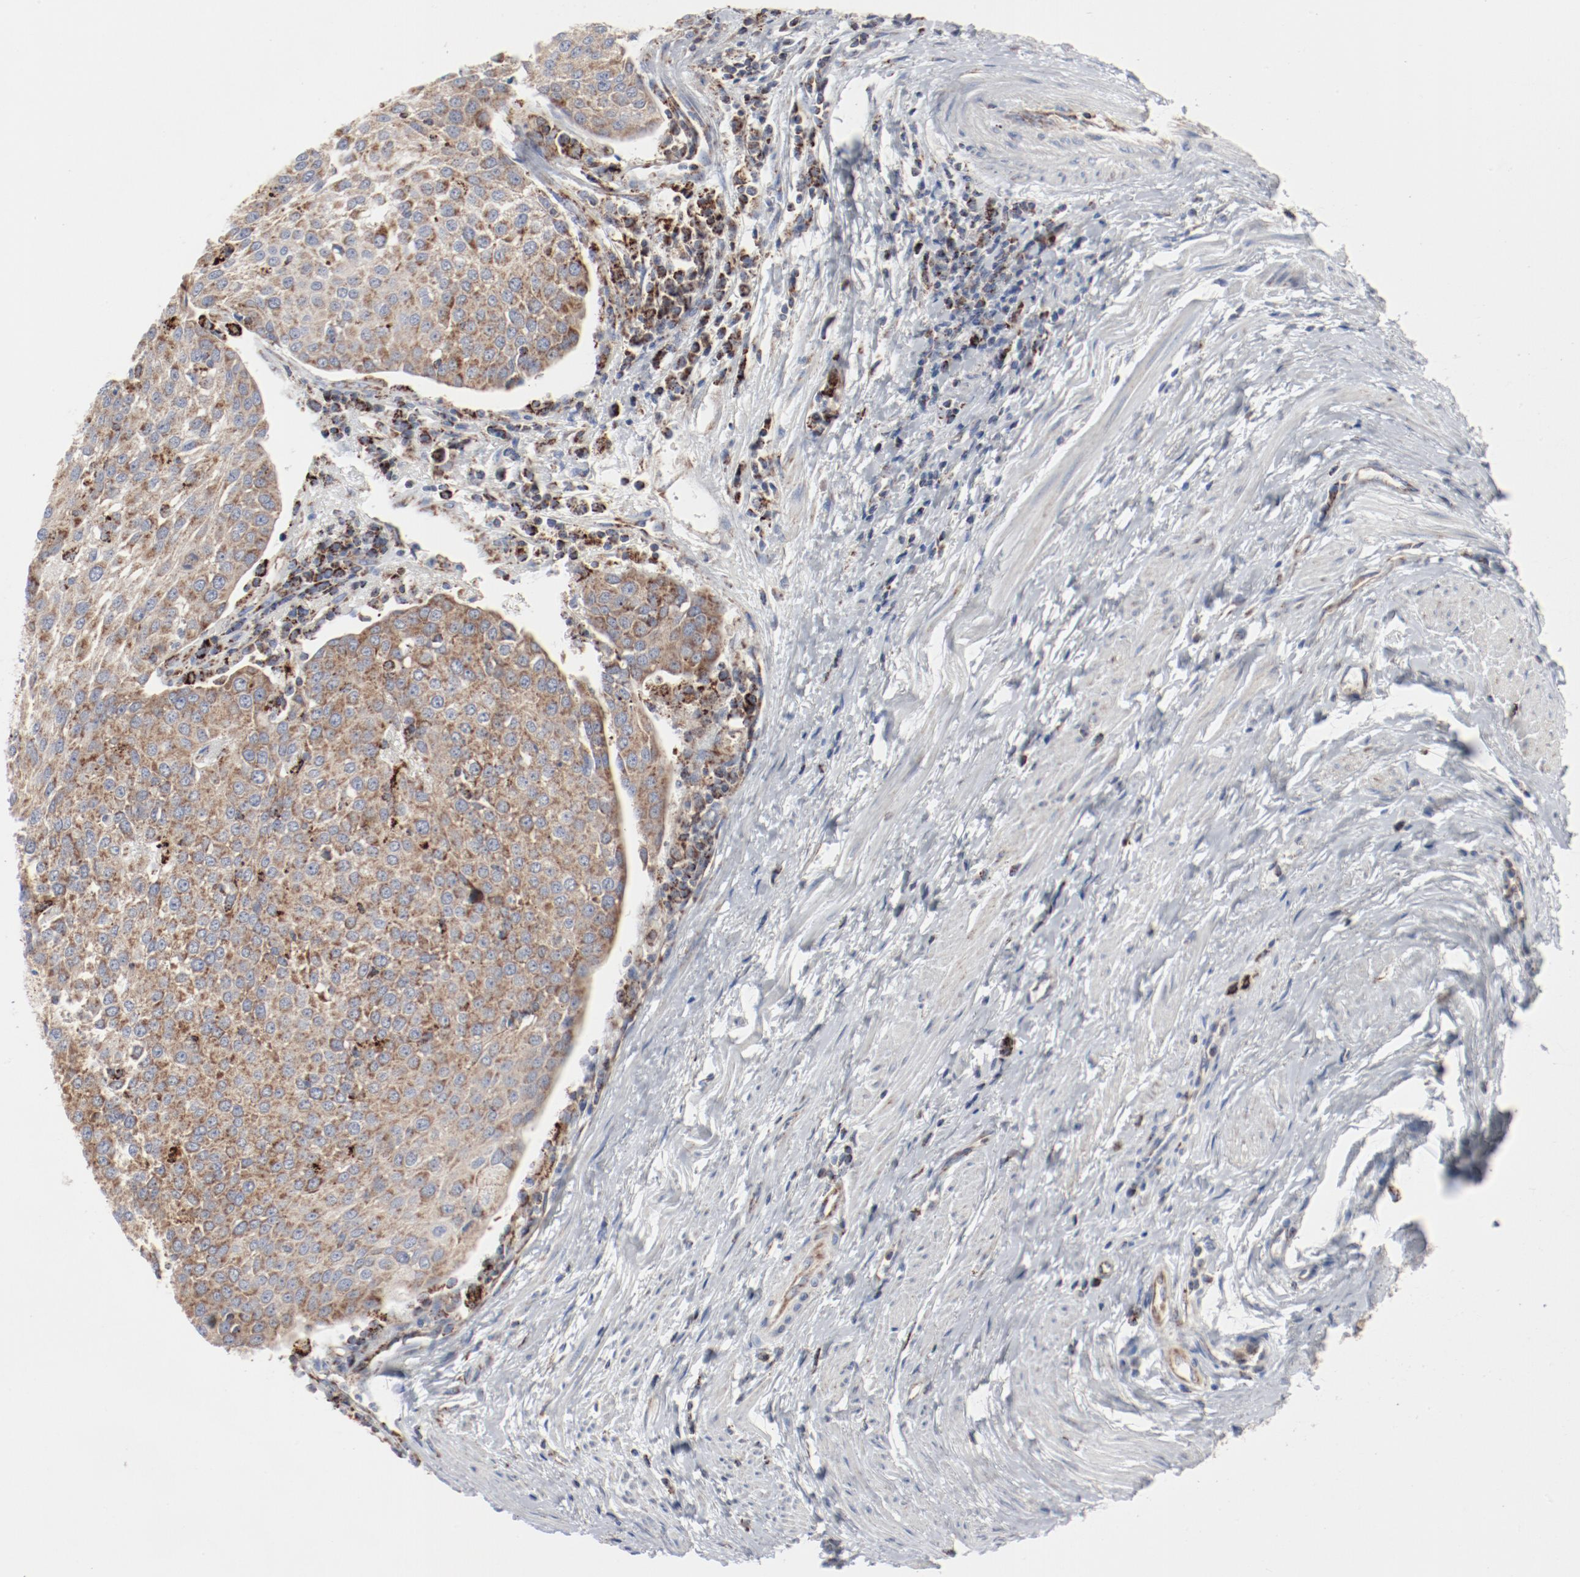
{"staining": {"intensity": "moderate", "quantity": ">75%", "location": "cytoplasmic/membranous"}, "tissue": "urothelial cancer", "cell_type": "Tumor cells", "image_type": "cancer", "snomed": [{"axis": "morphology", "description": "Urothelial carcinoma, High grade"}, {"axis": "topography", "description": "Urinary bladder"}], "caption": "Brown immunohistochemical staining in urothelial cancer exhibits moderate cytoplasmic/membranous staining in approximately >75% of tumor cells.", "gene": "SETD3", "patient": {"sex": "female", "age": 85}}